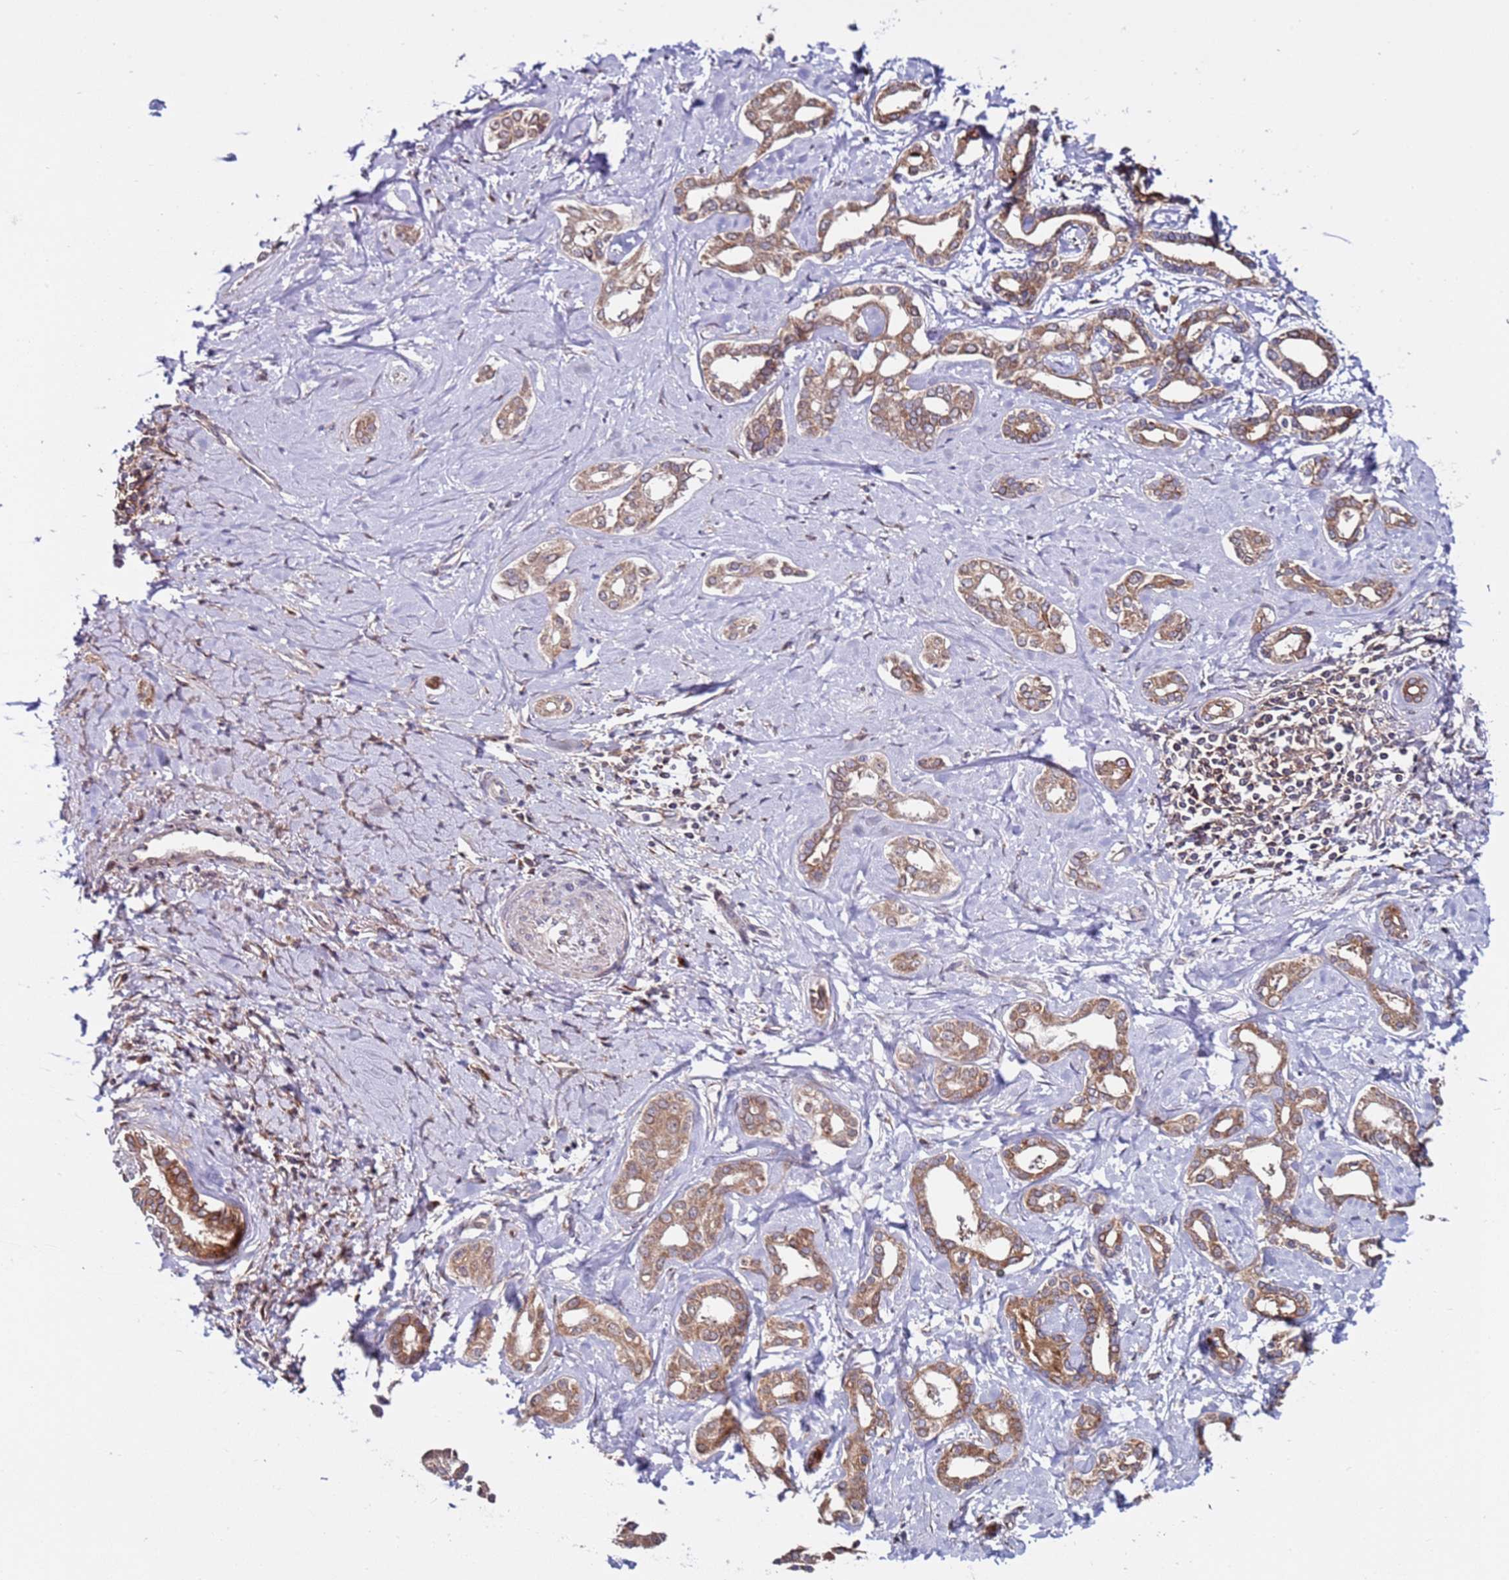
{"staining": {"intensity": "moderate", "quantity": ">75%", "location": "cytoplasmic/membranous"}, "tissue": "liver cancer", "cell_type": "Tumor cells", "image_type": "cancer", "snomed": [{"axis": "morphology", "description": "Cholangiocarcinoma"}, {"axis": "topography", "description": "Liver"}], "caption": "Cholangiocarcinoma (liver) stained with IHC reveals moderate cytoplasmic/membranous positivity in approximately >75% of tumor cells.", "gene": "TMEM176B", "patient": {"sex": "female", "age": 77}}